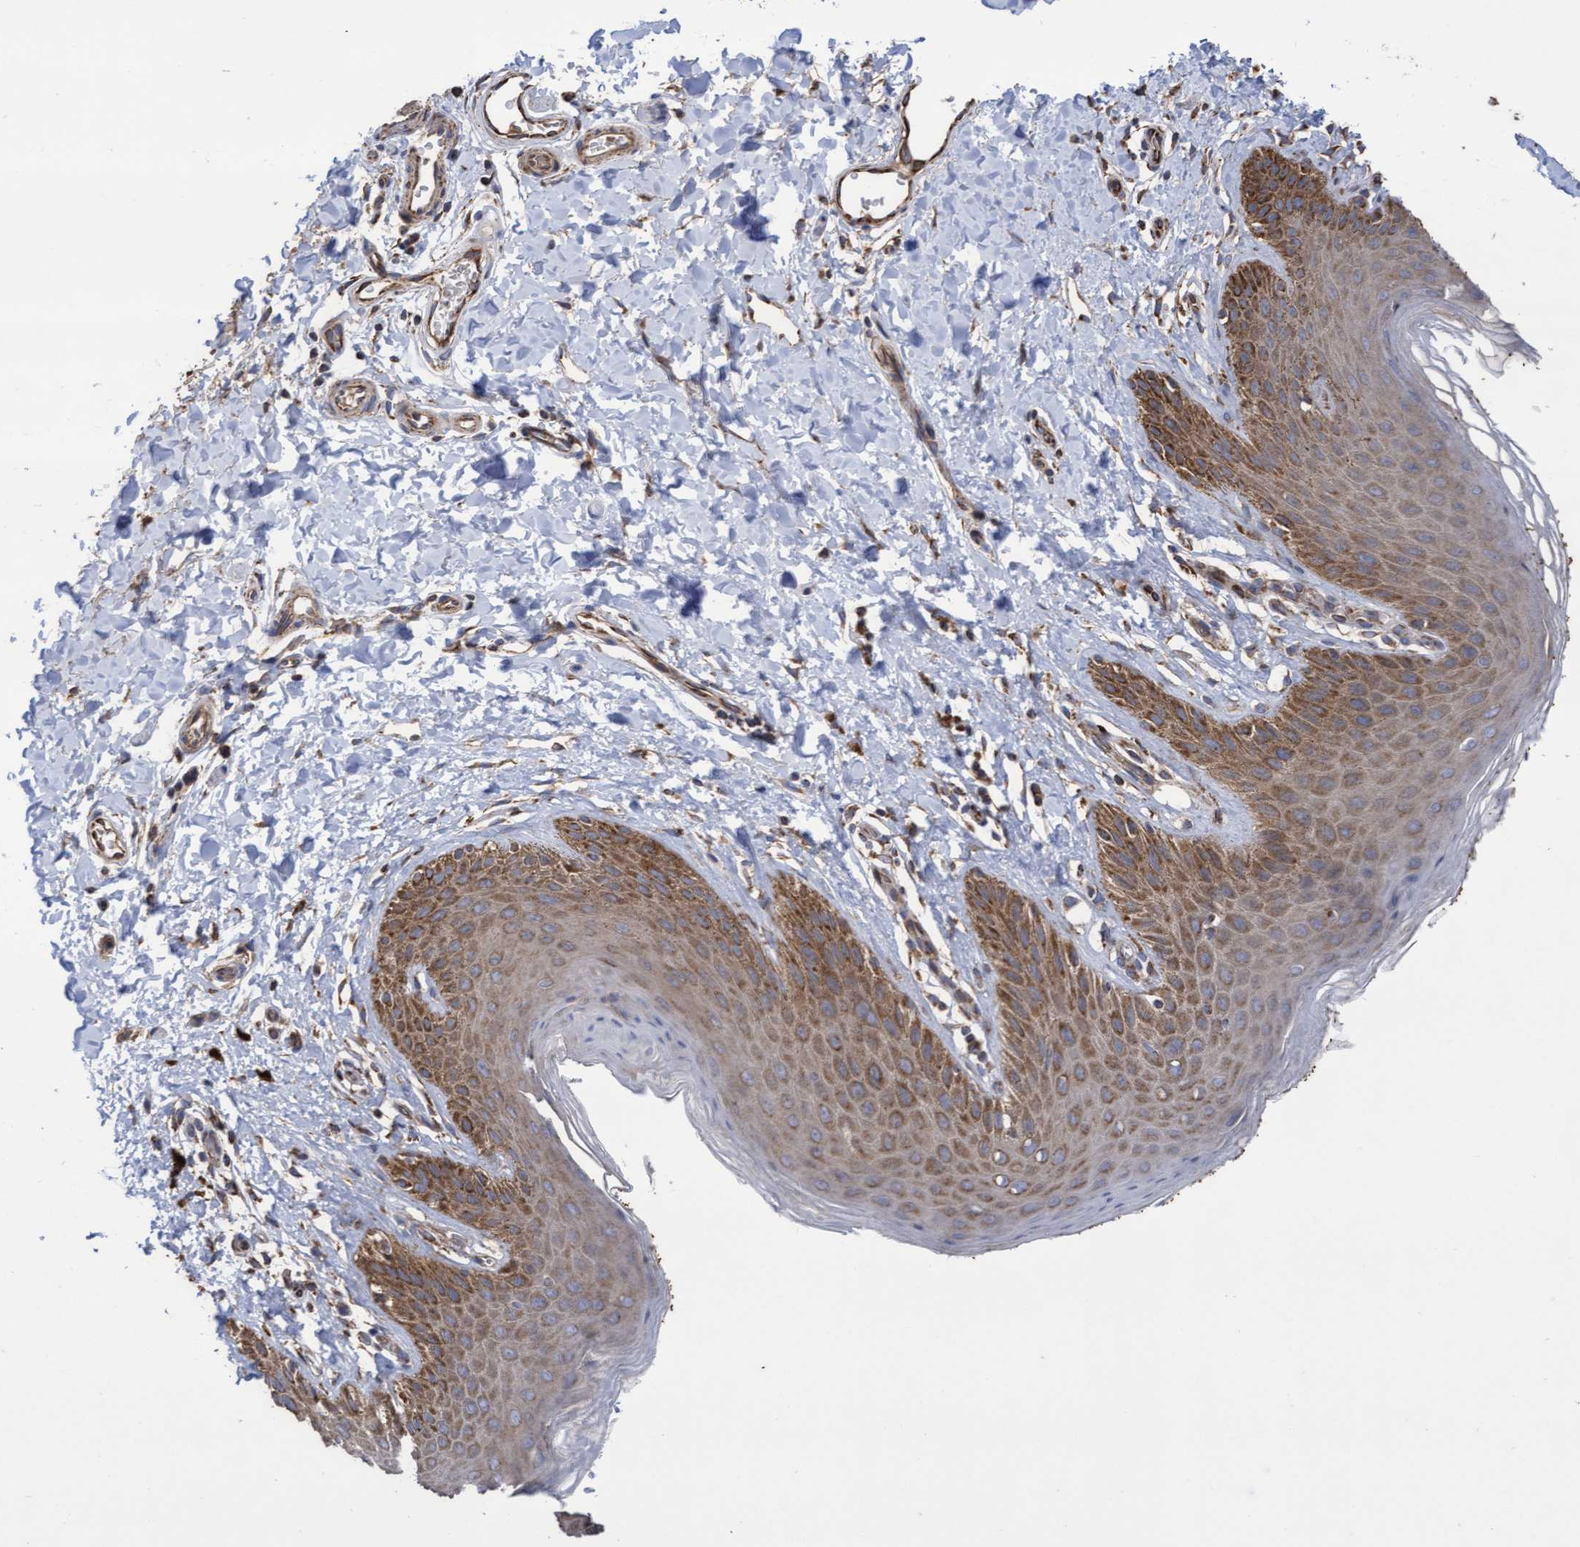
{"staining": {"intensity": "moderate", "quantity": ">75%", "location": "cytoplasmic/membranous"}, "tissue": "skin", "cell_type": "Epidermal cells", "image_type": "normal", "snomed": [{"axis": "morphology", "description": "Normal tissue, NOS"}, {"axis": "topography", "description": "Anal"}, {"axis": "topography", "description": "Peripheral nerve tissue"}], "caption": "DAB (3,3'-diaminobenzidine) immunohistochemical staining of normal human skin displays moderate cytoplasmic/membranous protein staining in approximately >75% of epidermal cells. Immunohistochemistry (ihc) stains the protein of interest in brown and the nuclei are stained blue.", "gene": "COBL", "patient": {"sex": "male", "age": 44}}